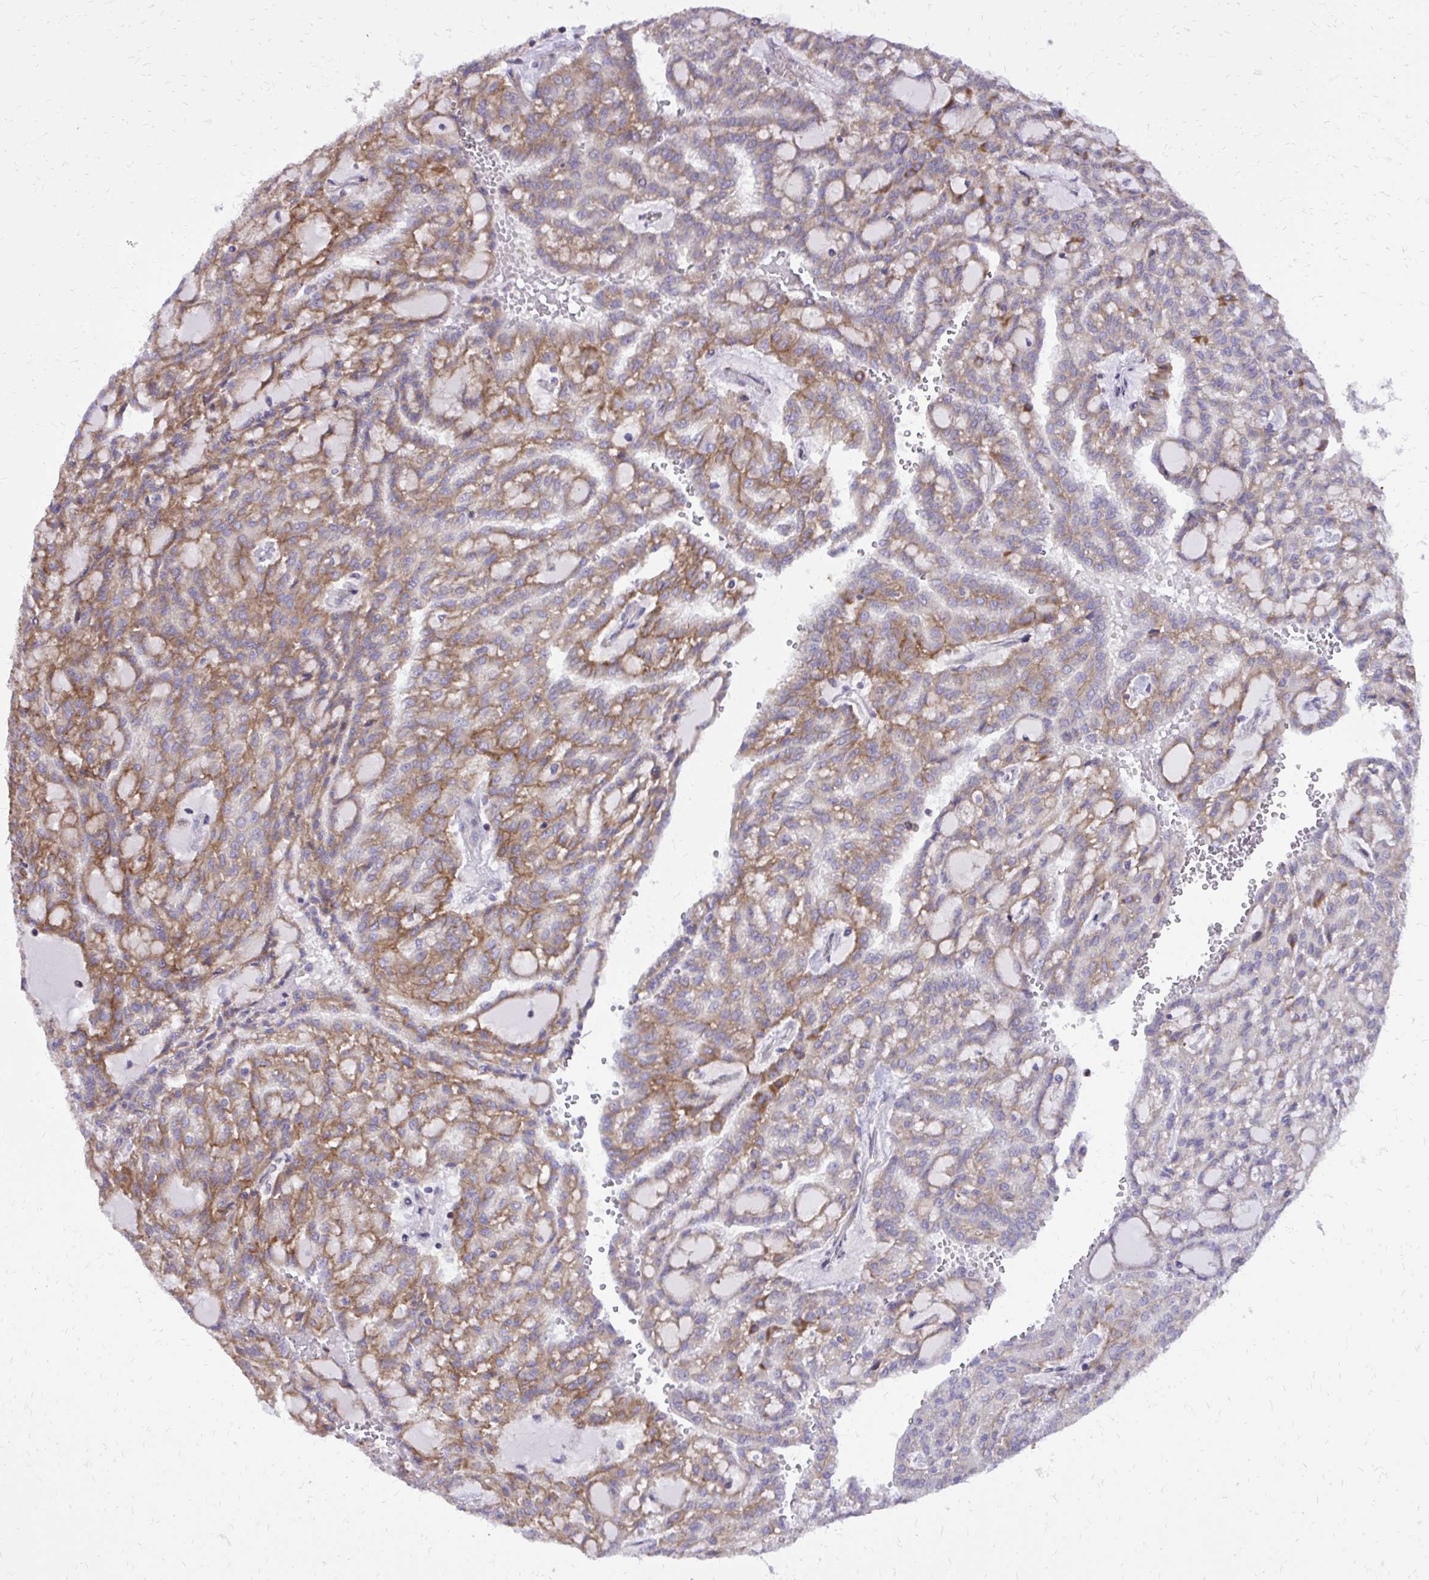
{"staining": {"intensity": "moderate", "quantity": "25%-75%", "location": "cytoplasmic/membranous"}, "tissue": "renal cancer", "cell_type": "Tumor cells", "image_type": "cancer", "snomed": [{"axis": "morphology", "description": "Adenocarcinoma, NOS"}, {"axis": "topography", "description": "Kidney"}], "caption": "Renal adenocarcinoma stained for a protein (brown) reveals moderate cytoplasmic/membranous positive staining in about 25%-75% of tumor cells.", "gene": "ABCC3", "patient": {"sex": "male", "age": 63}}